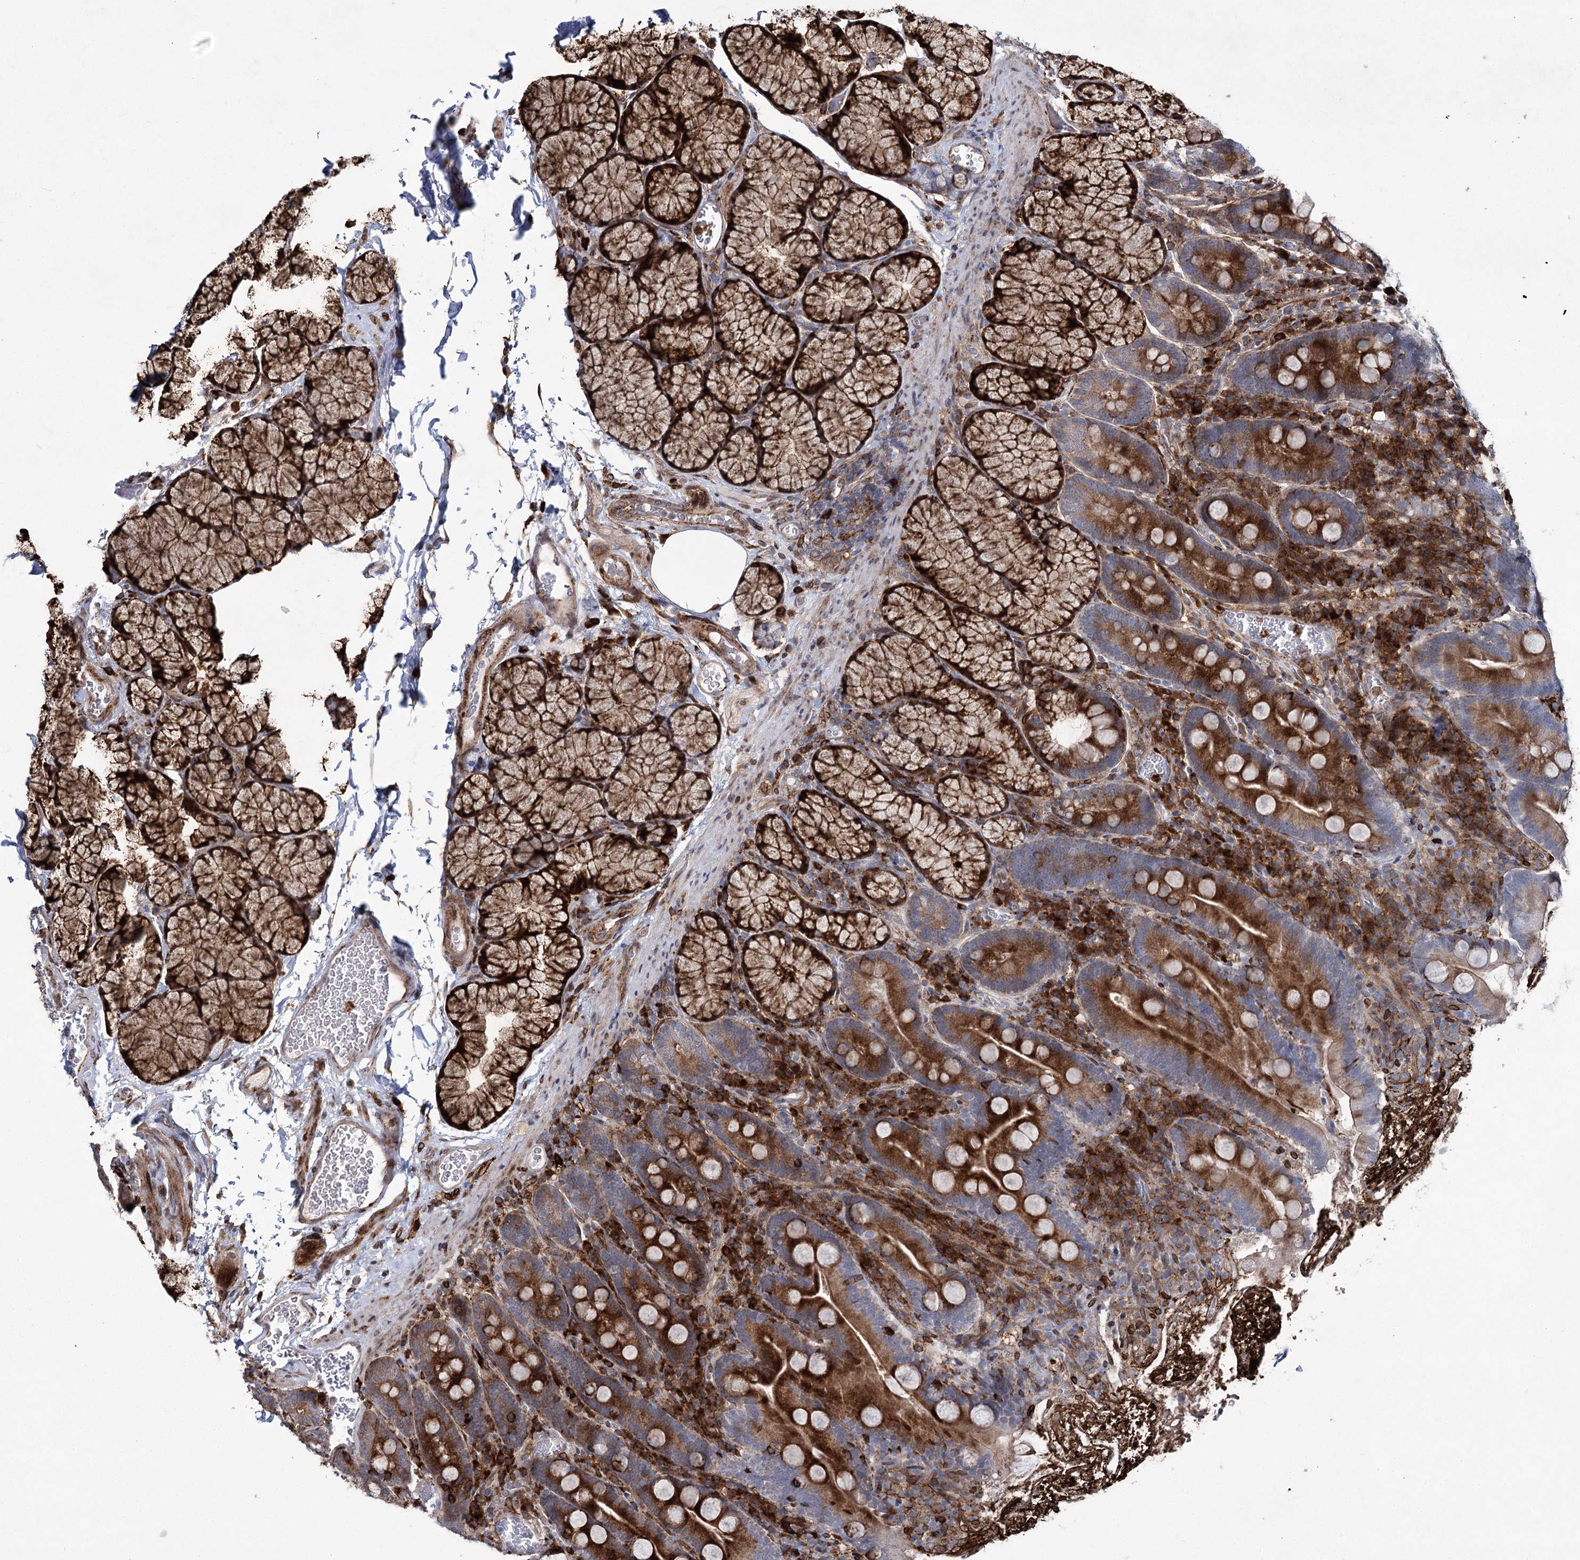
{"staining": {"intensity": "strong", "quantity": ">75%", "location": "cytoplasmic/membranous"}, "tissue": "duodenum", "cell_type": "Glandular cells", "image_type": "normal", "snomed": [{"axis": "morphology", "description": "Normal tissue, NOS"}, {"axis": "topography", "description": "Duodenum"}], "caption": "Protein expression analysis of normal duodenum reveals strong cytoplasmic/membranous expression in about >75% of glandular cells.", "gene": "DCUN1D4", "patient": {"sex": "male", "age": 35}}